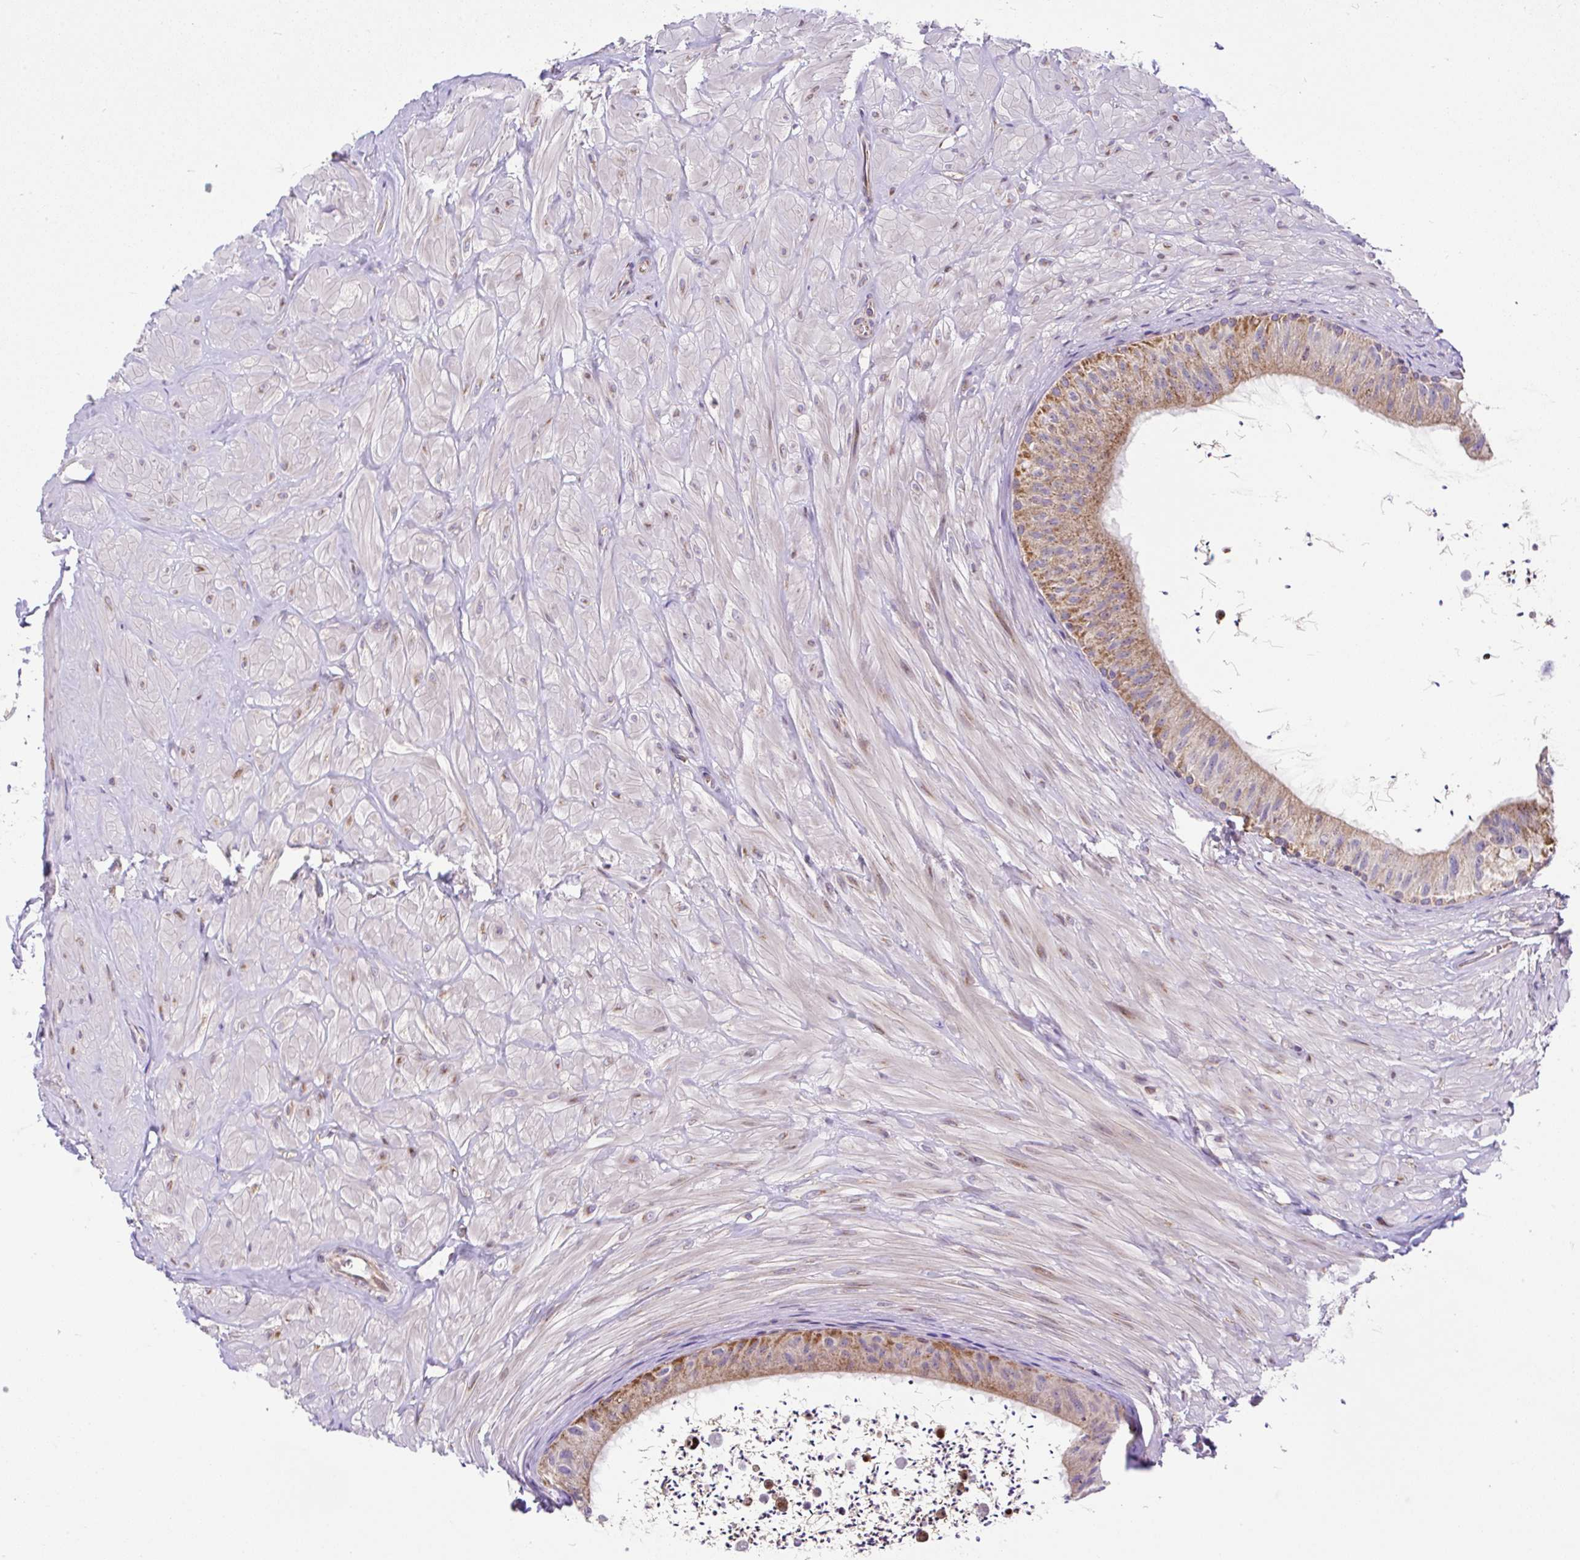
{"staining": {"intensity": "moderate", "quantity": ">75%", "location": "cytoplasmic/membranous"}, "tissue": "epididymis", "cell_type": "Glandular cells", "image_type": "normal", "snomed": [{"axis": "morphology", "description": "Normal tissue, NOS"}, {"axis": "topography", "description": "Epididymis"}, {"axis": "topography", "description": "Peripheral nerve tissue"}], "caption": "The image demonstrates immunohistochemical staining of benign epididymis. There is moderate cytoplasmic/membranous staining is identified in about >75% of glandular cells.", "gene": "FIGNL1", "patient": {"sex": "male", "age": 32}}